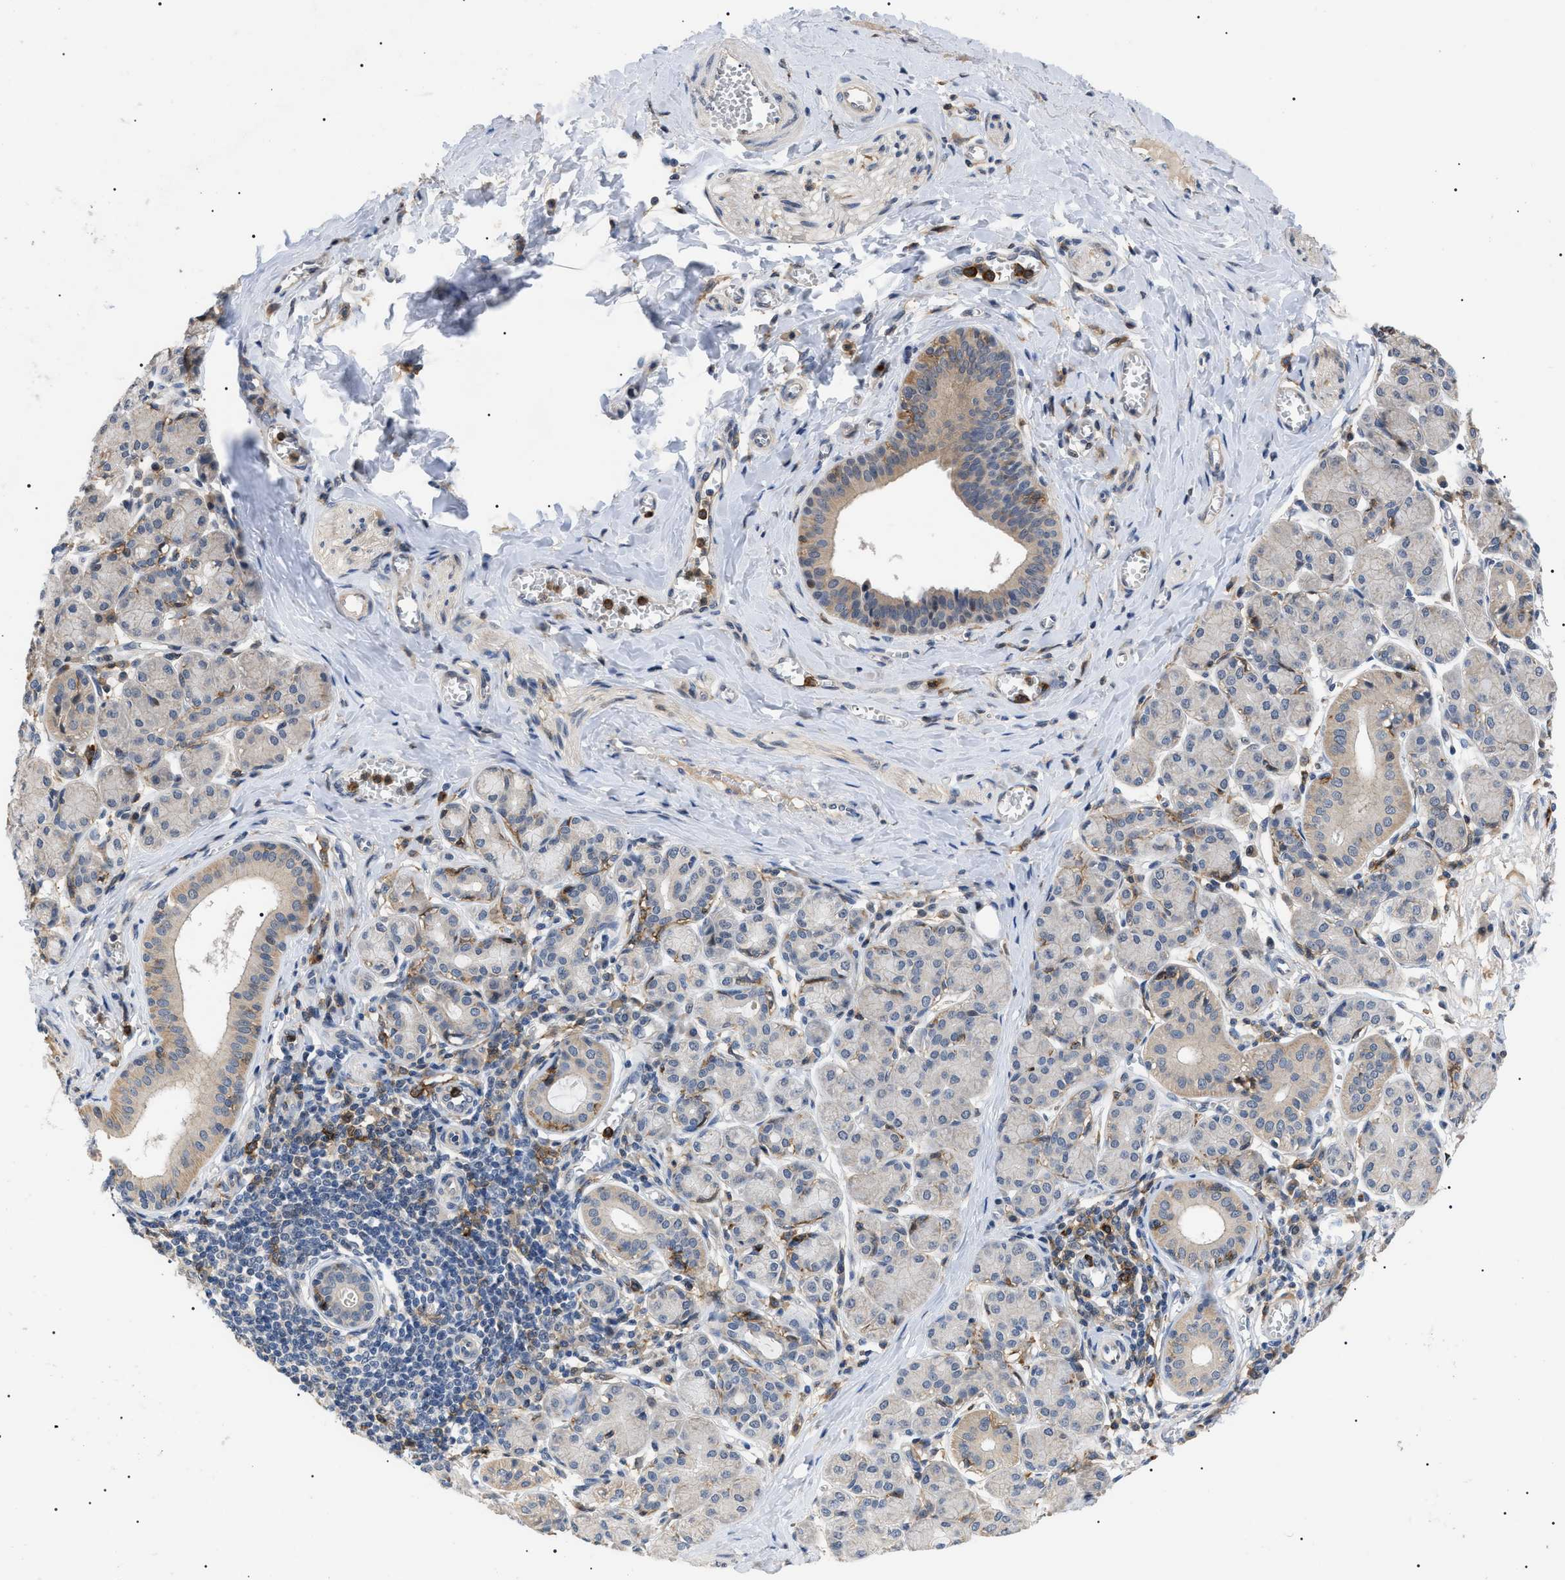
{"staining": {"intensity": "weak", "quantity": ">75%", "location": "cytoplasmic/membranous"}, "tissue": "salivary gland", "cell_type": "Glandular cells", "image_type": "normal", "snomed": [{"axis": "morphology", "description": "Normal tissue, NOS"}, {"axis": "morphology", "description": "Inflammation, NOS"}, {"axis": "topography", "description": "Lymph node"}, {"axis": "topography", "description": "Salivary gland"}], "caption": "Immunohistochemistry (DAB) staining of unremarkable human salivary gland displays weak cytoplasmic/membranous protein positivity in about >75% of glandular cells.", "gene": "CD300A", "patient": {"sex": "male", "age": 3}}